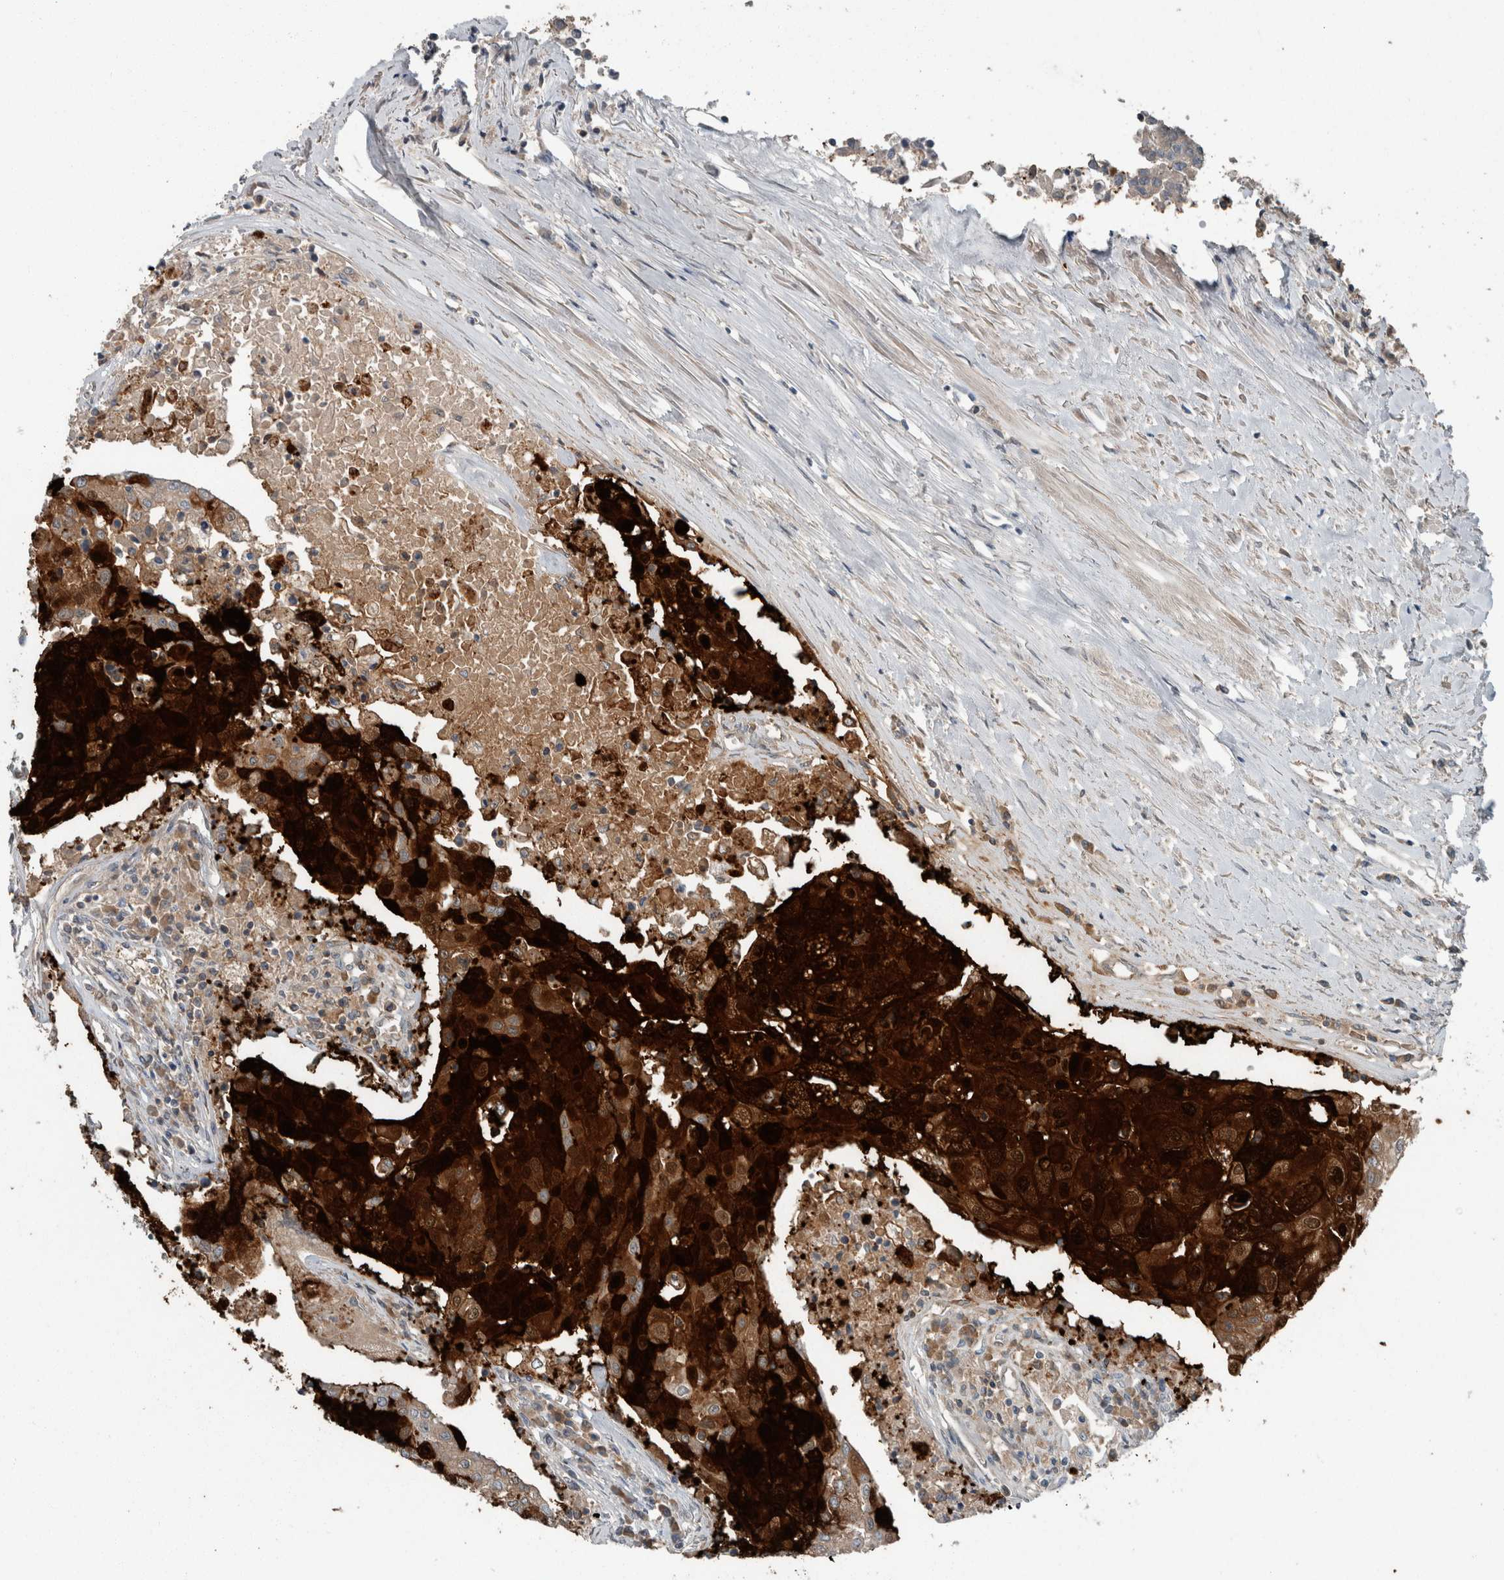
{"staining": {"intensity": "strong", "quantity": "25%-75%", "location": "cytoplasmic/membranous,nuclear"}, "tissue": "urothelial cancer", "cell_type": "Tumor cells", "image_type": "cancer", "snomed": [{"axis": "morphology", "description": "Urothelial carcinoma, High grade"}, {"axis": "topography", "description": "Urinary bladder"}], "caption": "Urothelial cancer stained for a protein (brown) shows strong cytoplasmic/membranous and nuclear positive staining in approximately 25%-75% of tumor cells.", "gene": "KNTC1", "patient": {"sex": "female", "age": 85}}